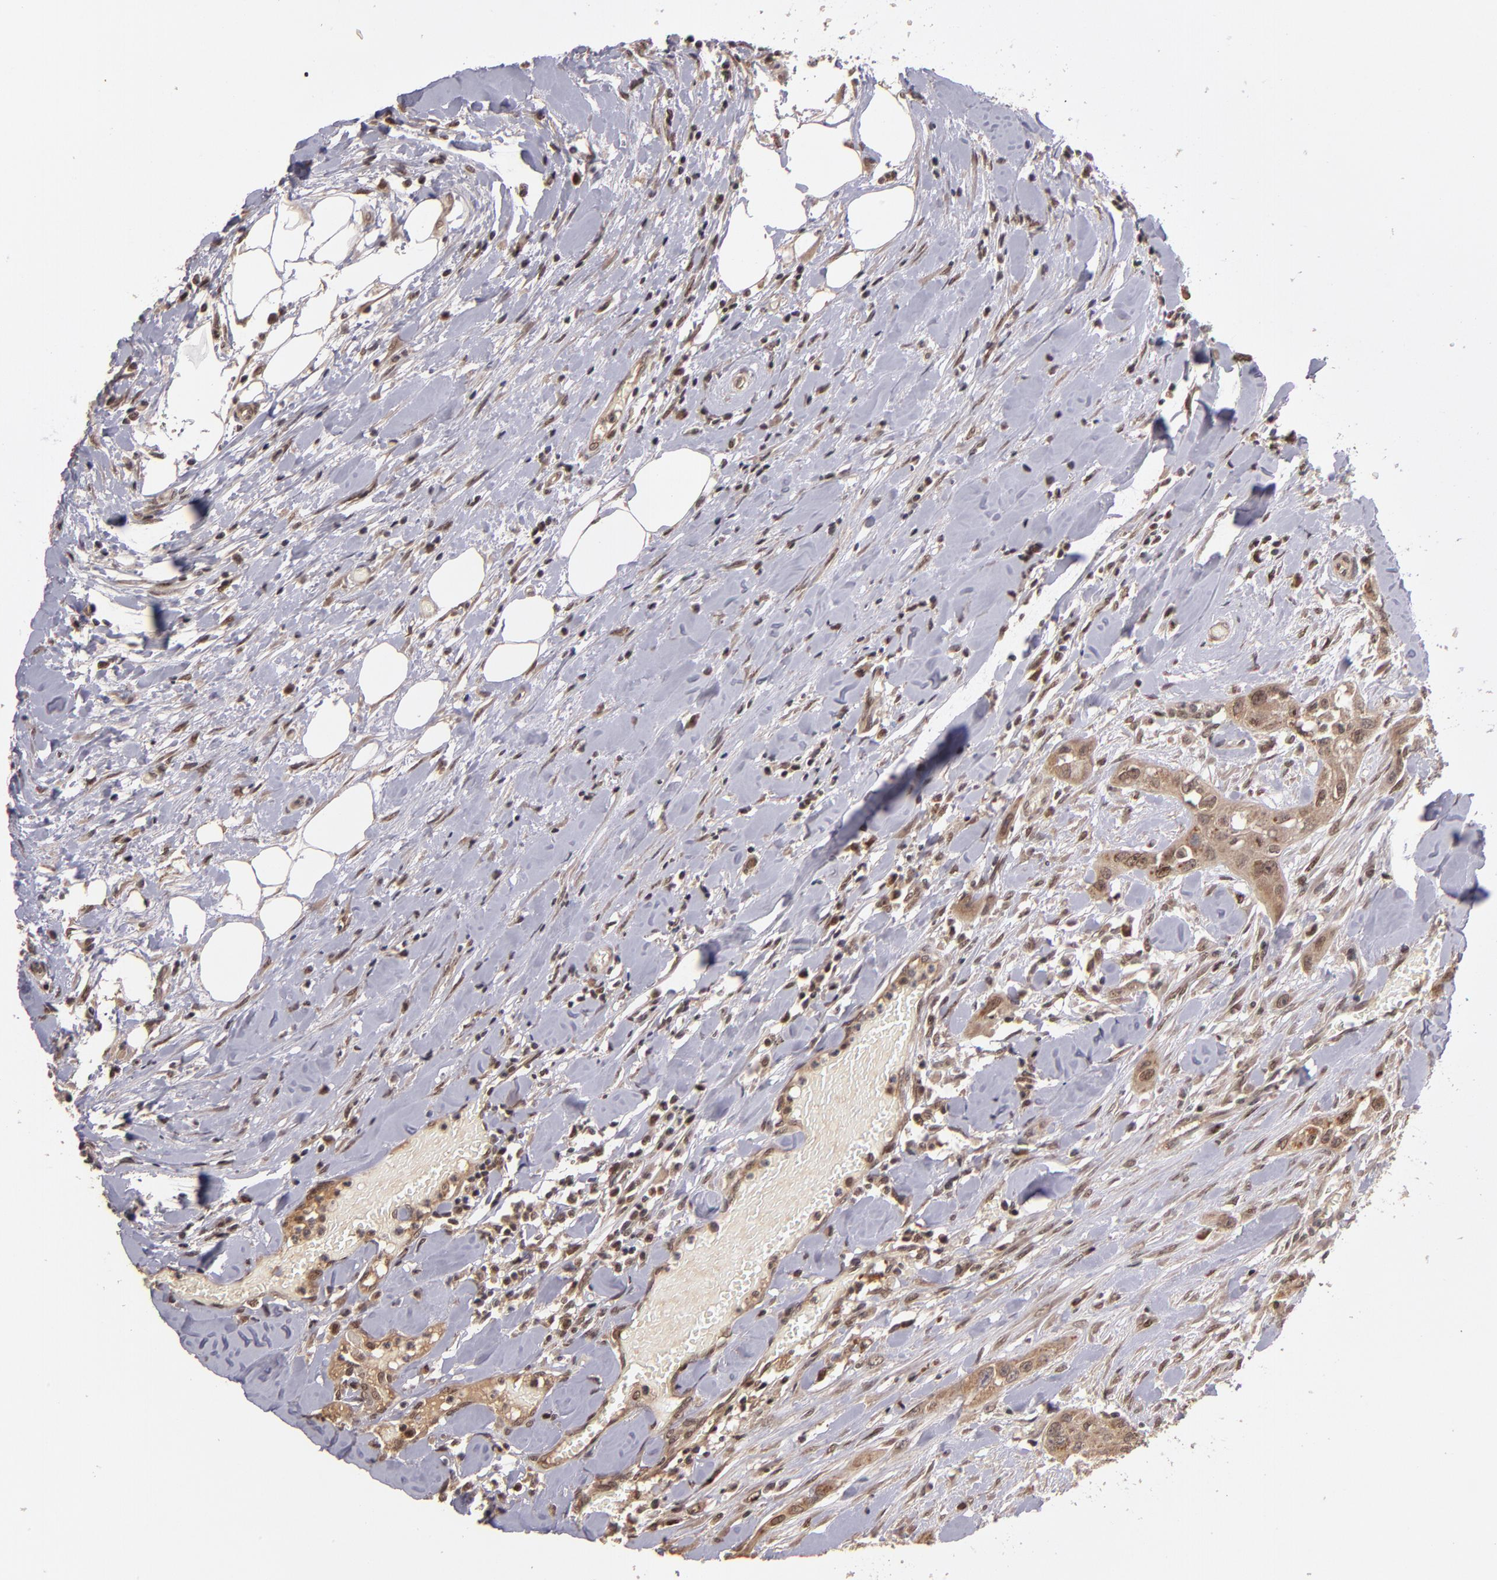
{"staining": {"intensity": "weak", "quantity": ">75%", "location": "cytoplasmic/membranous,nuclear"}, "tissue": "head and neck cancer", "cell_type": "Tumor cells", "image_type": "cancer", "snomed": [{"axis": "morphology", "description": "Neoplasm, malignant, NOS"}, {"axis": "topography", "description": "Salivary gland"}, {"axis": "topography", "description": "Head-Neck"}], "caption": "This photomicrograph demonstrates head and neck malignant neoplasm stained with IHC to label a protein in brown. The cytoplasmic/membranous and nuclear of tumor cells show weak positivity for the protein. Nuclei are counter-stained blue.", "gene": "ABHD12B", "patient": {"sex": "male", "age": 43}}